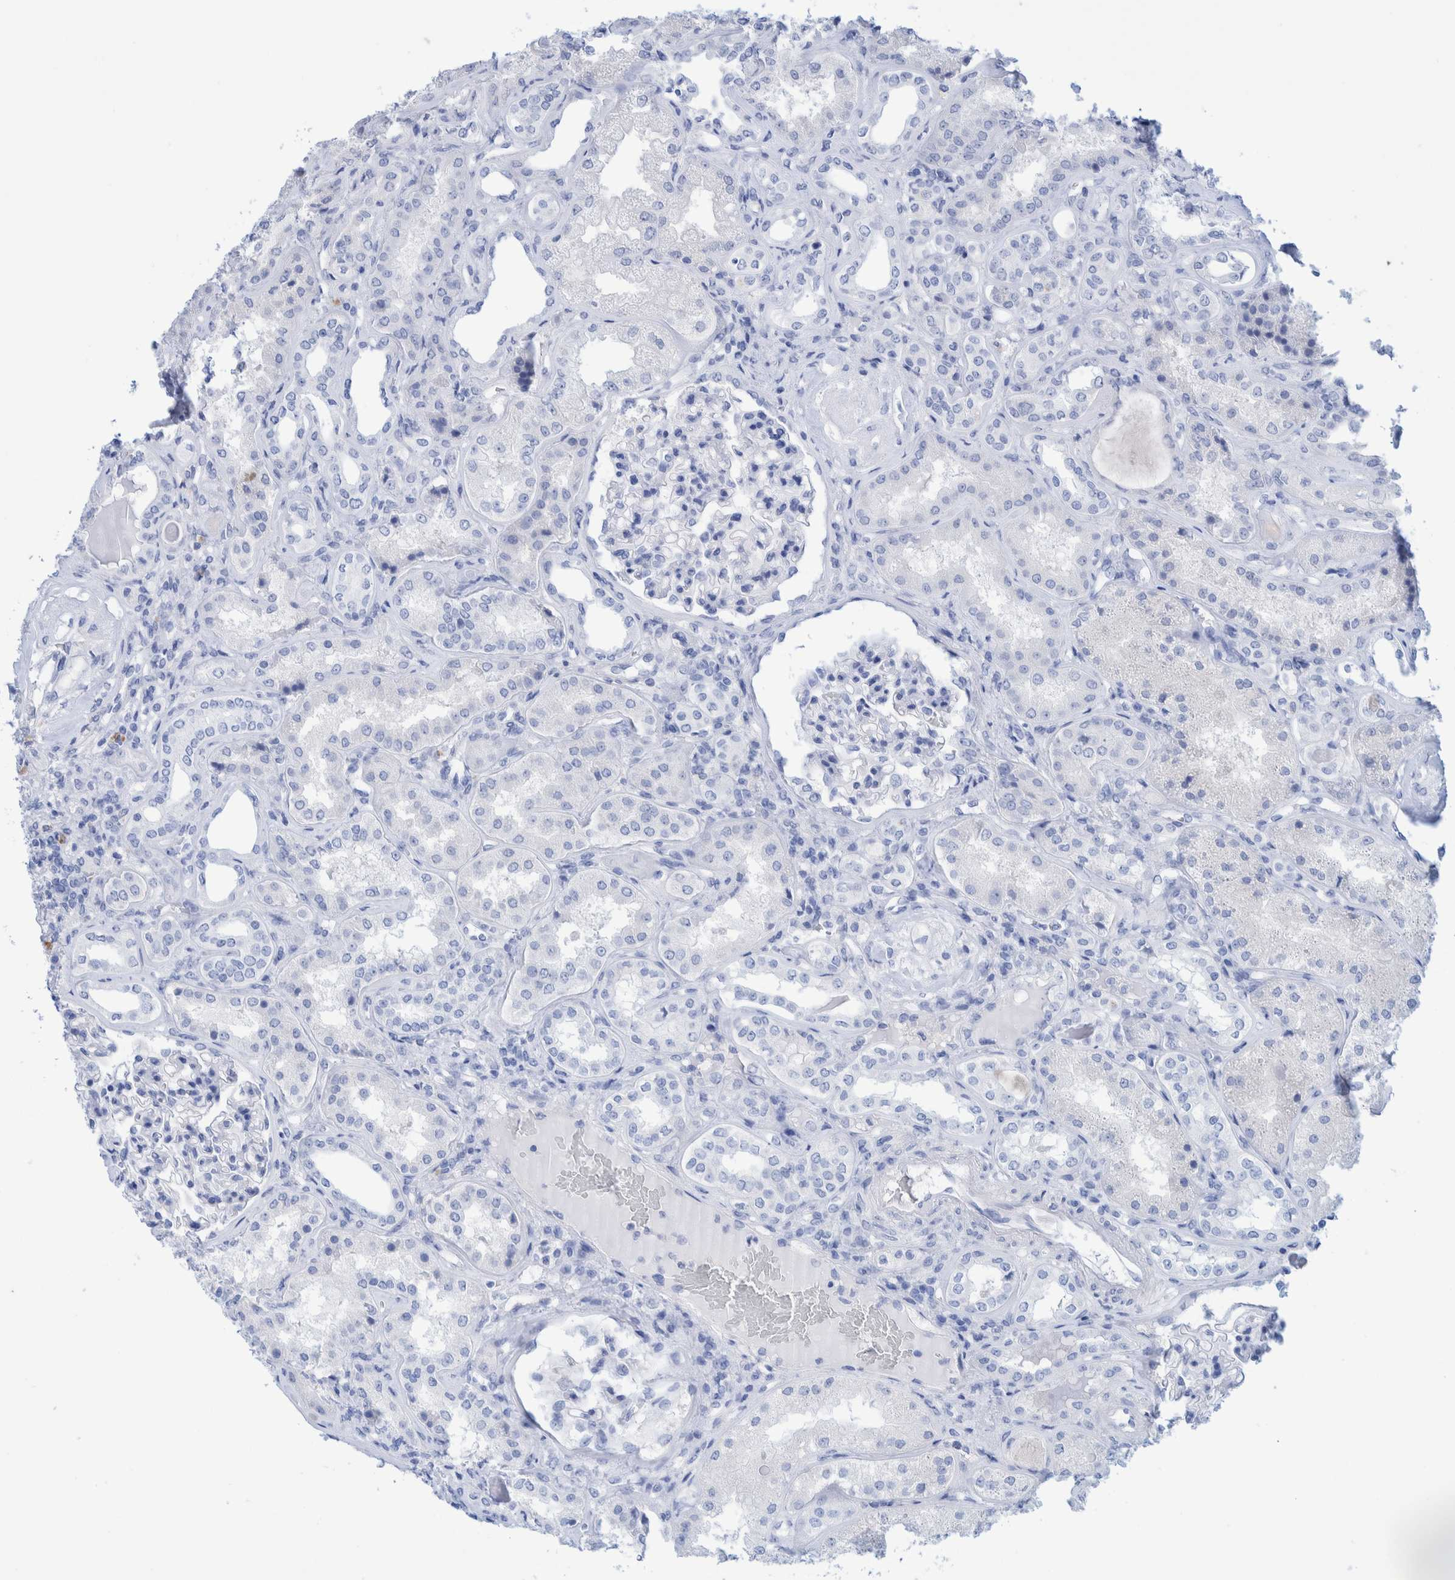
{"staining": {"intensity": "negative", "quantity": "none", "location": "none"}, "tissue": "kidney", "cell_type": "Cells in glomeruli", "image_type": "normal", "snomed": [{"axis": "morphology", "description": "Normal tissue, NOS"}, {"axis": "topography", "description": "Kidney"}], "caption": "There is no significant staining in cells in glomeruli of kidney. (DAB (3,3'-diaminobenzidine) IHC visualized using brightfield microscopy, high magnification).", "gene": "PERP", "patient": {"sex": "female", "age": 56}}